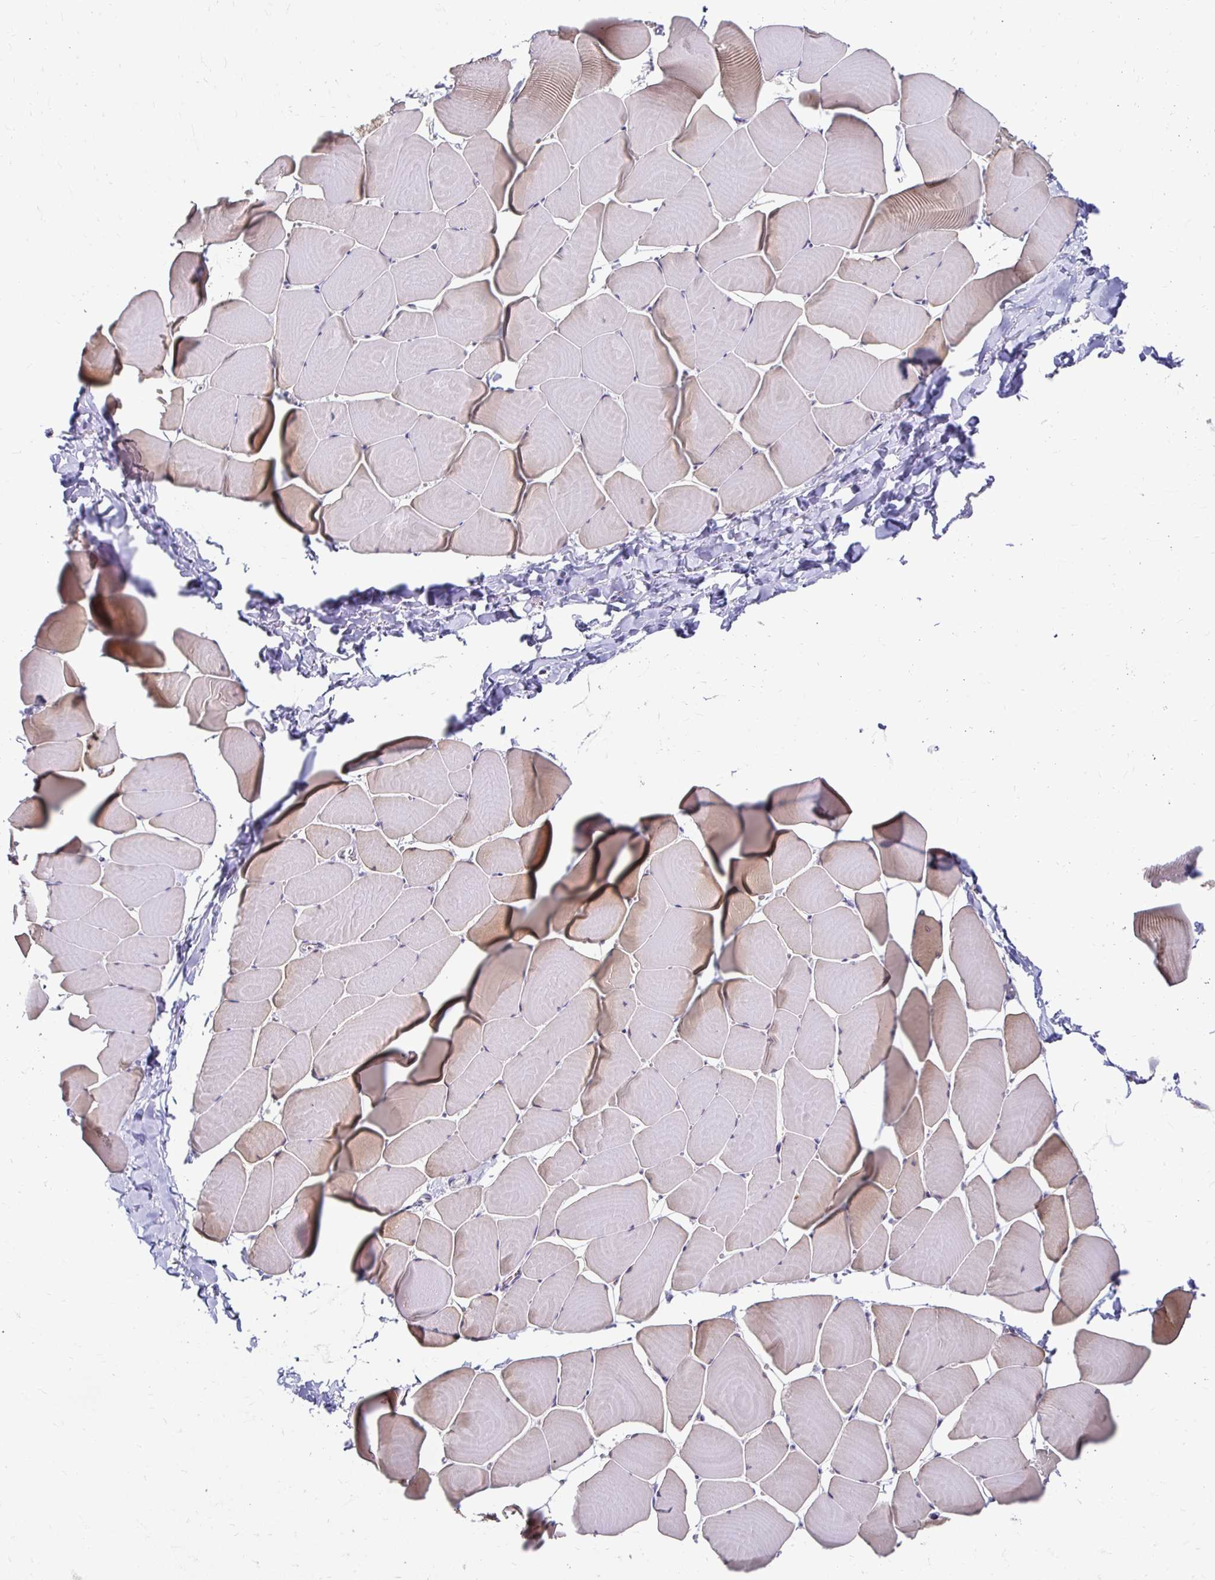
{"staining": {"intensity": "moderate", "quantity": "25%-75%", "location": "cytoplasmic/membranous"}, "tissue": "skeletal muscle", "cell_type": "Myocytes", "image_type": "normal", "snomed": [{"axis": "morphology", "description": "Normal tissue, NOS"}, {"axis": "topography", "description": "Skeletal muscle"}], "caption": "Benign skeletal muscle exhibits moderate cytoplasmic/membranous staining in approximately 25%-75% of myocytes, visualized by immunohistochemistry. (Stains: DAB (3,3'-diaminobenzidine) in brown, nuclei in blue, Microscopy: brightfield microscopy at high magnification).", "gene": "PADI2", "patient": {"sex": "male", "age": 25}}